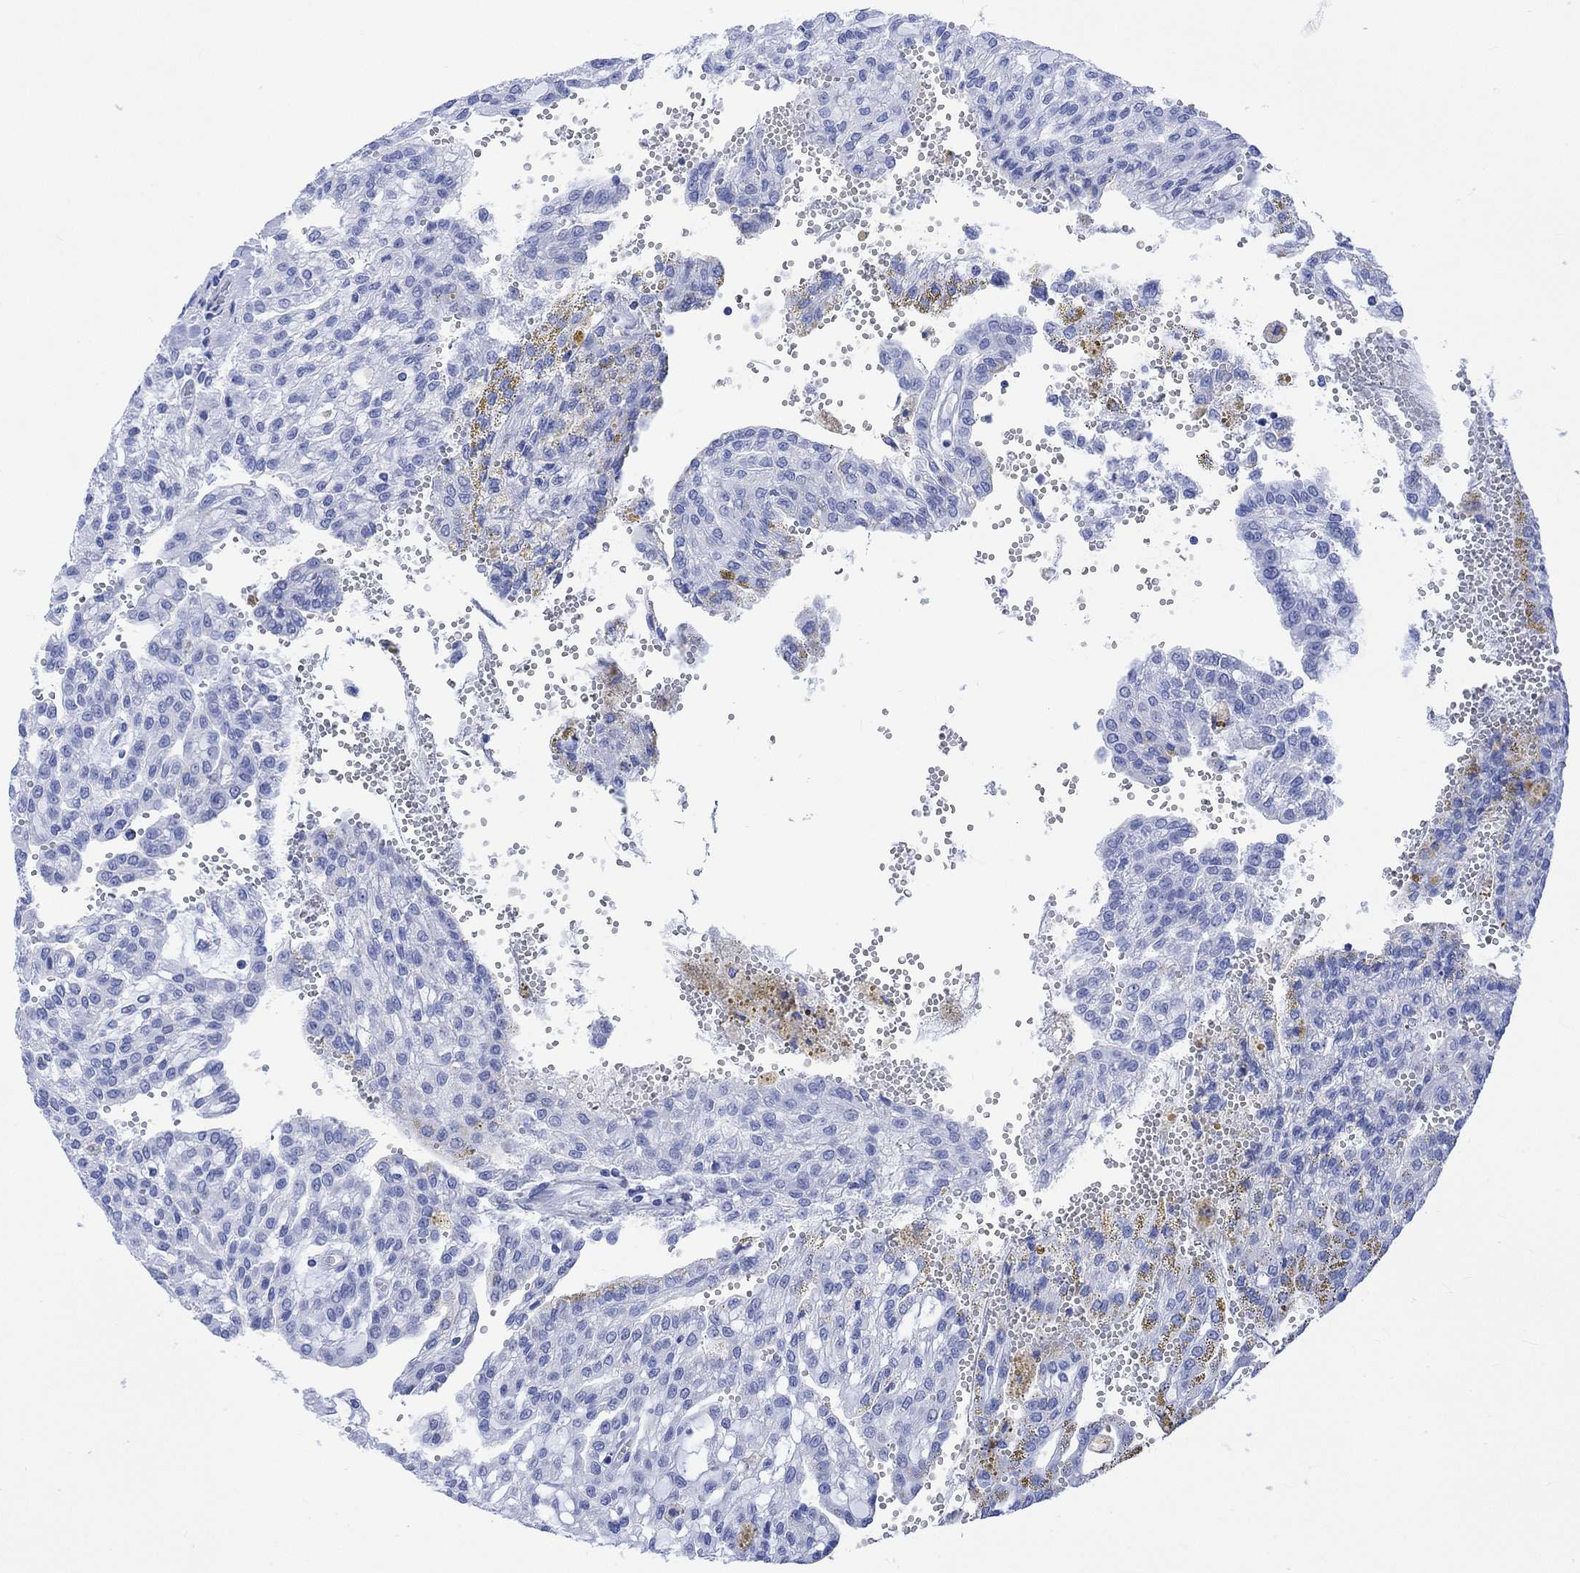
{"staining": {"intensity": "negative", "quantity": "none", "location": "none"}, "tissue": "renal cancer", "cell_type": "Tumor cells", "image_type": "cancer", "snomed": [{"axis": "morphology", "description": "Adenocarcinoma, NOS"}, {"axis": "topography", "description": "Kidney"}], "caption": "Renal adenocarcinoma was stained to show a protein in brown. There is no significant expression in tumor cells.", "gene": "CELF4", "patient": {"sex": "male", "age": 63}}